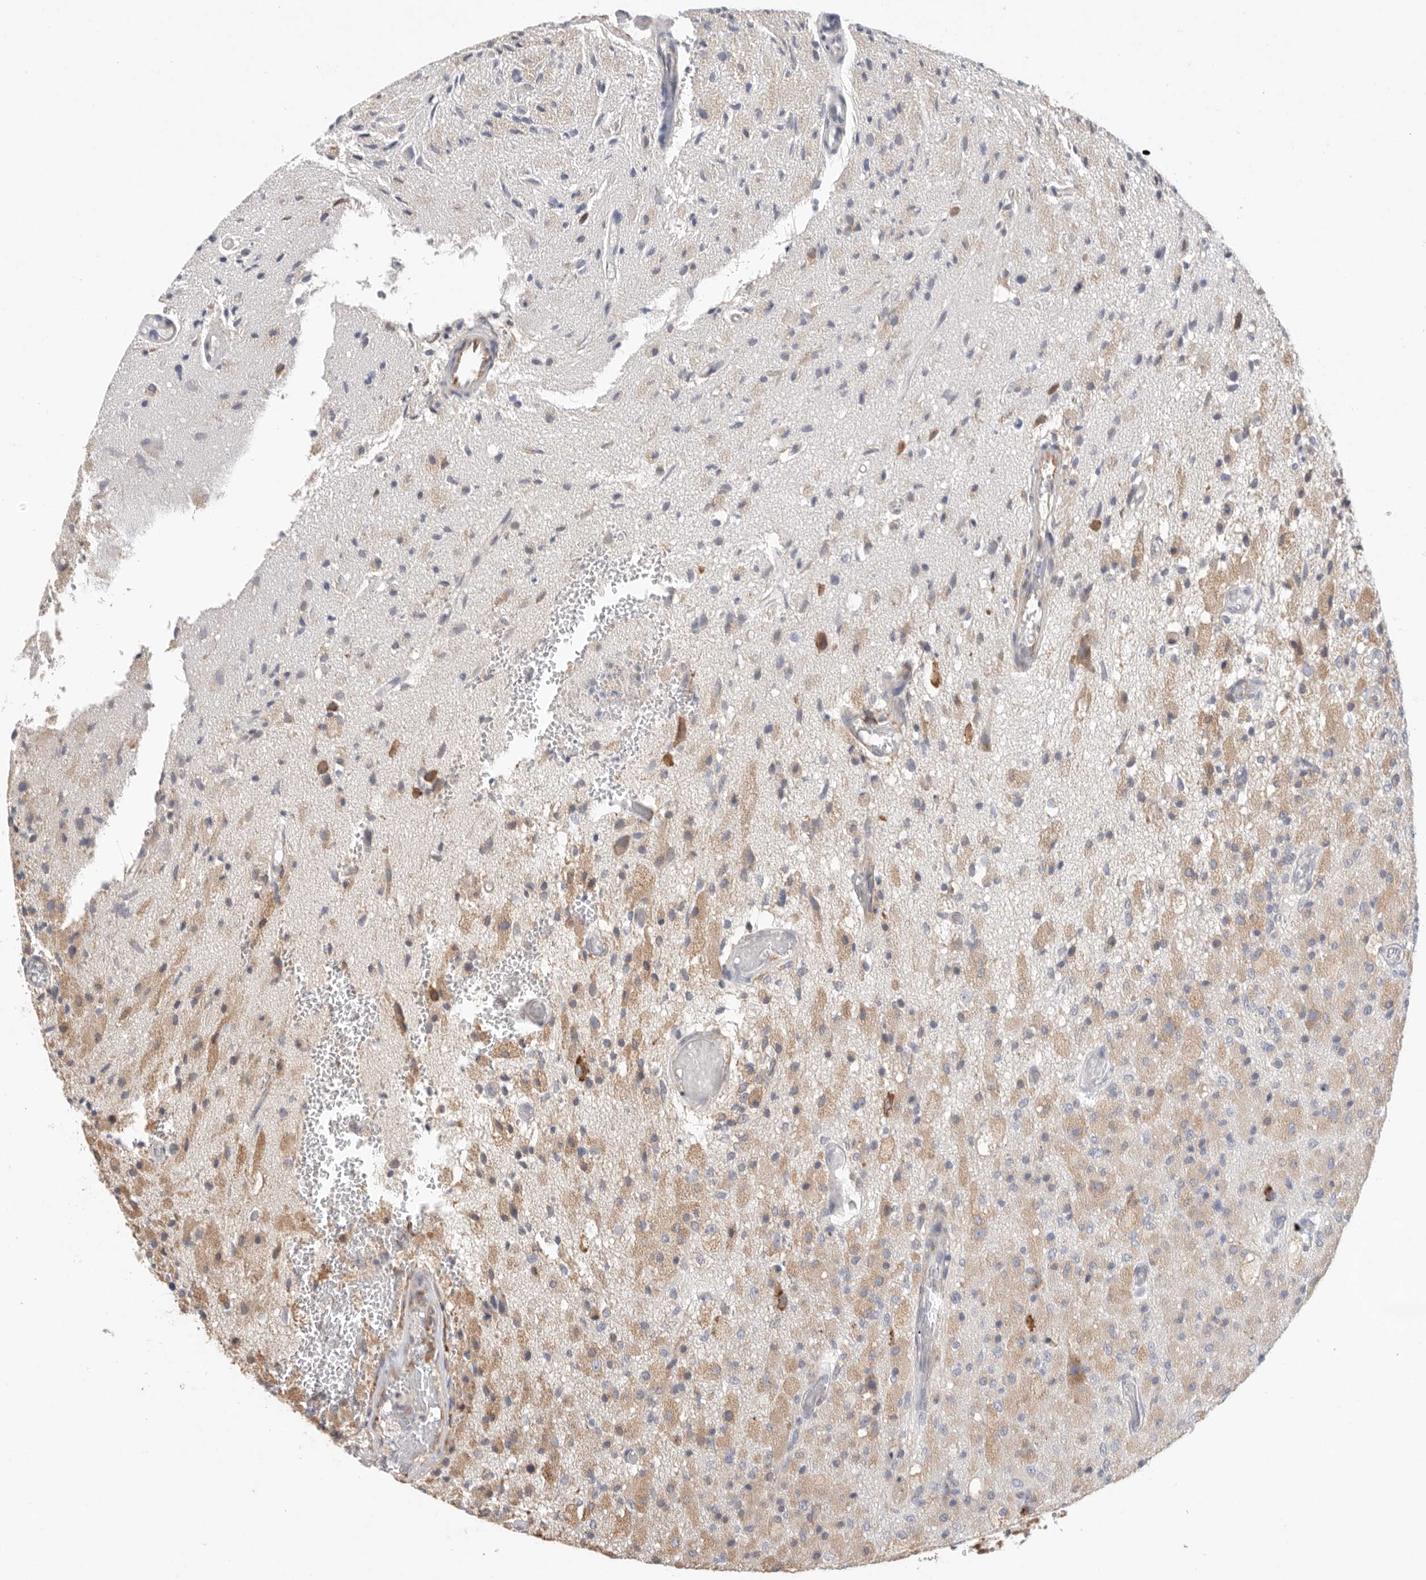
{"staining": {"intensity": "weak", "quantity": "25%-75%", "location": "cytoplasmic/membranous"}, "tissue": "glioma", "cell_type": "Tumor cells", "image_type": "cancer", "snomed": [{"axis": "morphology", "description": "Normal tissue, NOS"}, {"axis": "morphology", "description": "Glioma, malignant, High grade"}, {"axis": "topography", "description": "Cerebral cortex"}], "caption": "A brown stain labels weak cytoplasmic/membranous staining of a protein in human glioma tumor cells.", "gene": "BLOC1S5", "patient": {"sex": "male", "age": 77}}